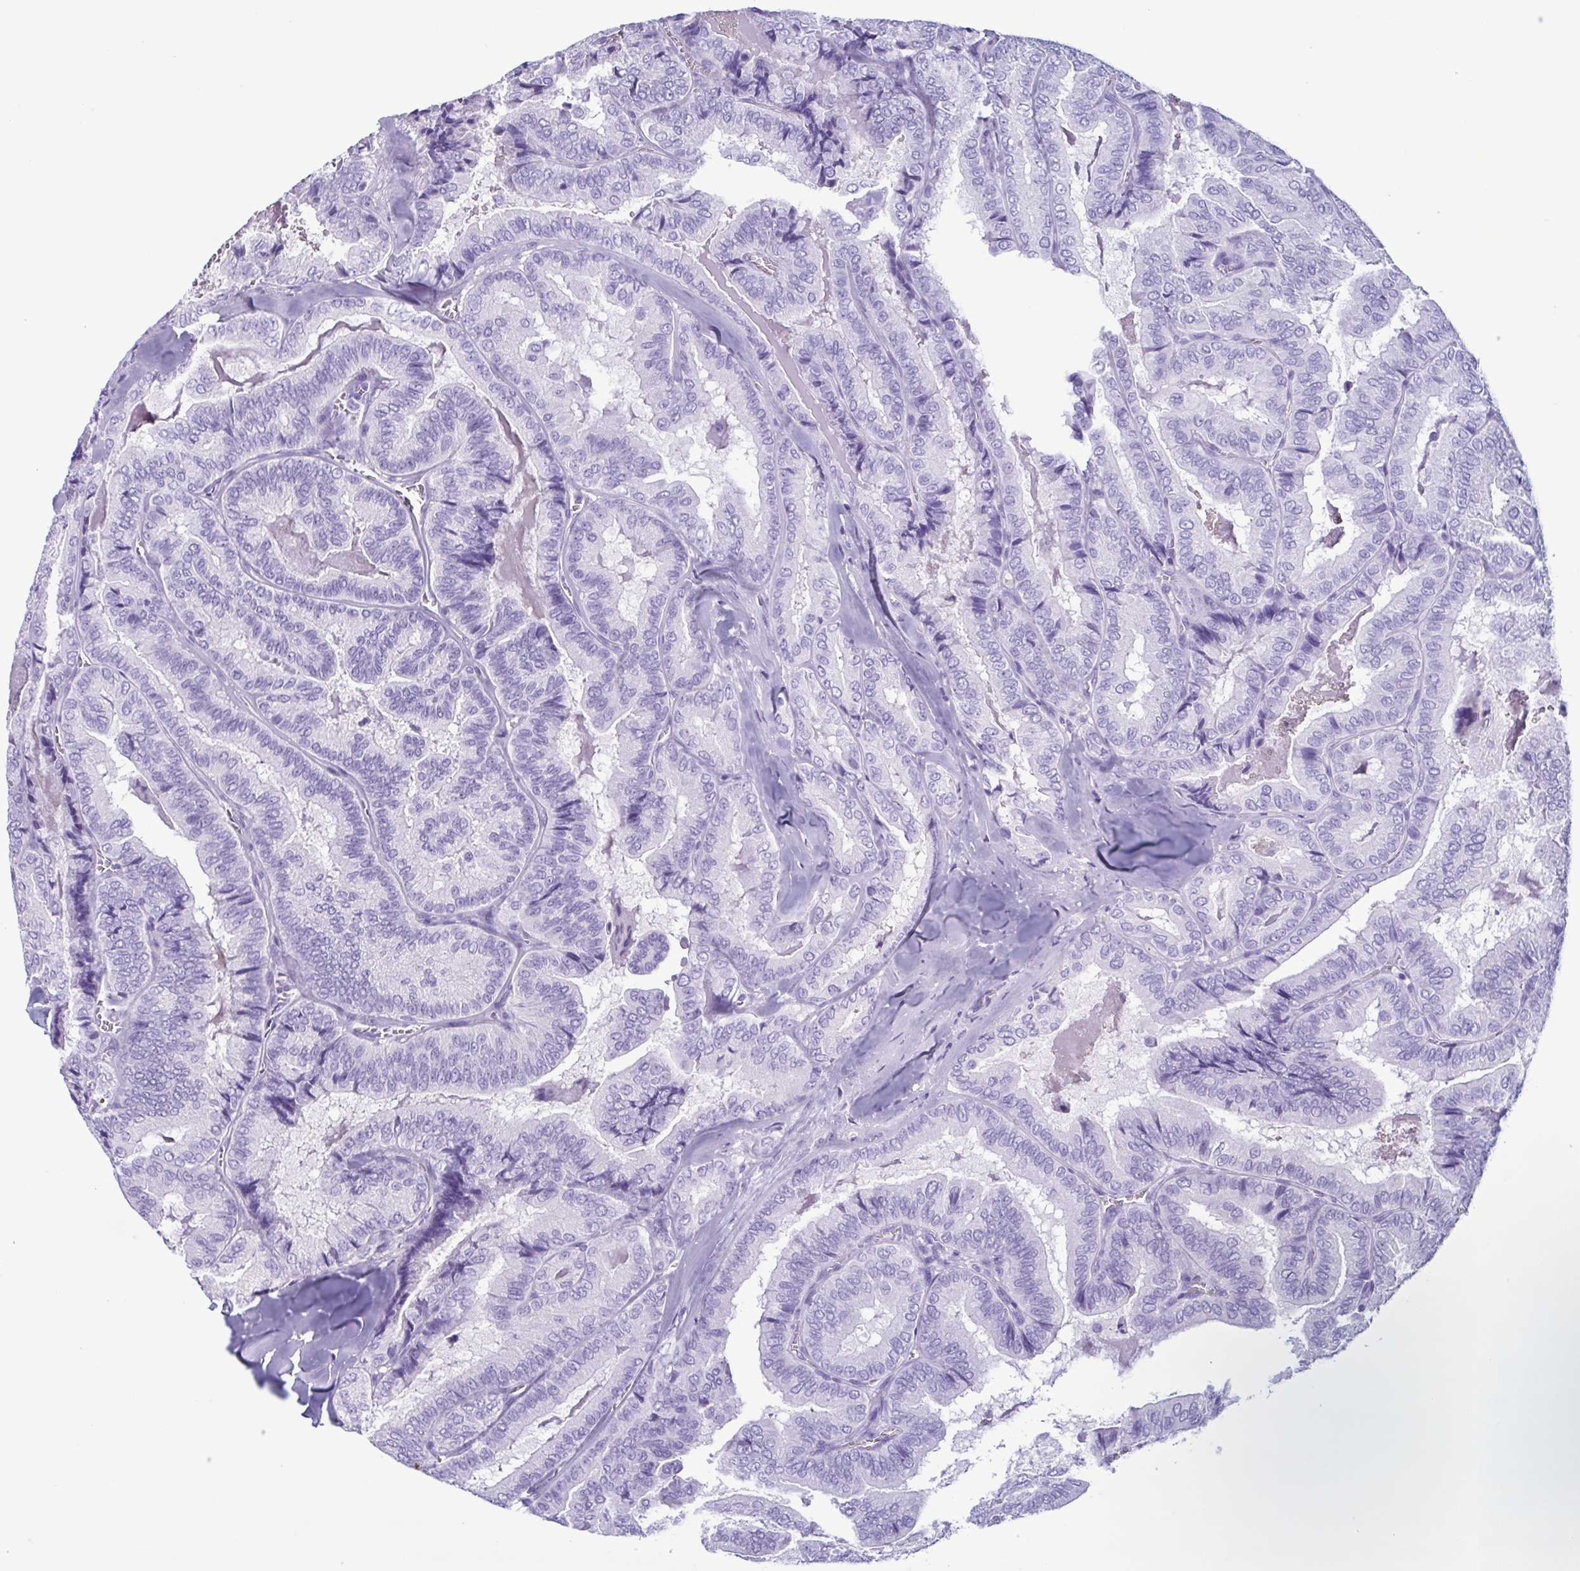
{"staining": {"intensity": "negative", "quantity": "none", "location": "none"}, "tissue": "thyroid cancer", "cell_type": "Tumor cells", "image_type": "cancer", "snomed": [{"axis": "morphology", "description": "Papillary adenocarcinoma, NOS"}, {"axis": "topography", "description": "Thyroid gland"}], "caption": "Thyroid cancer was stained to show a protein in brown. There is no significant expression in tumor cells. (DAB (3,3'-diaminobenzidine) IHC with hematoxylin counter stain).", "gene": "LTF", "patient": {"sex": "female", "age": 75}}